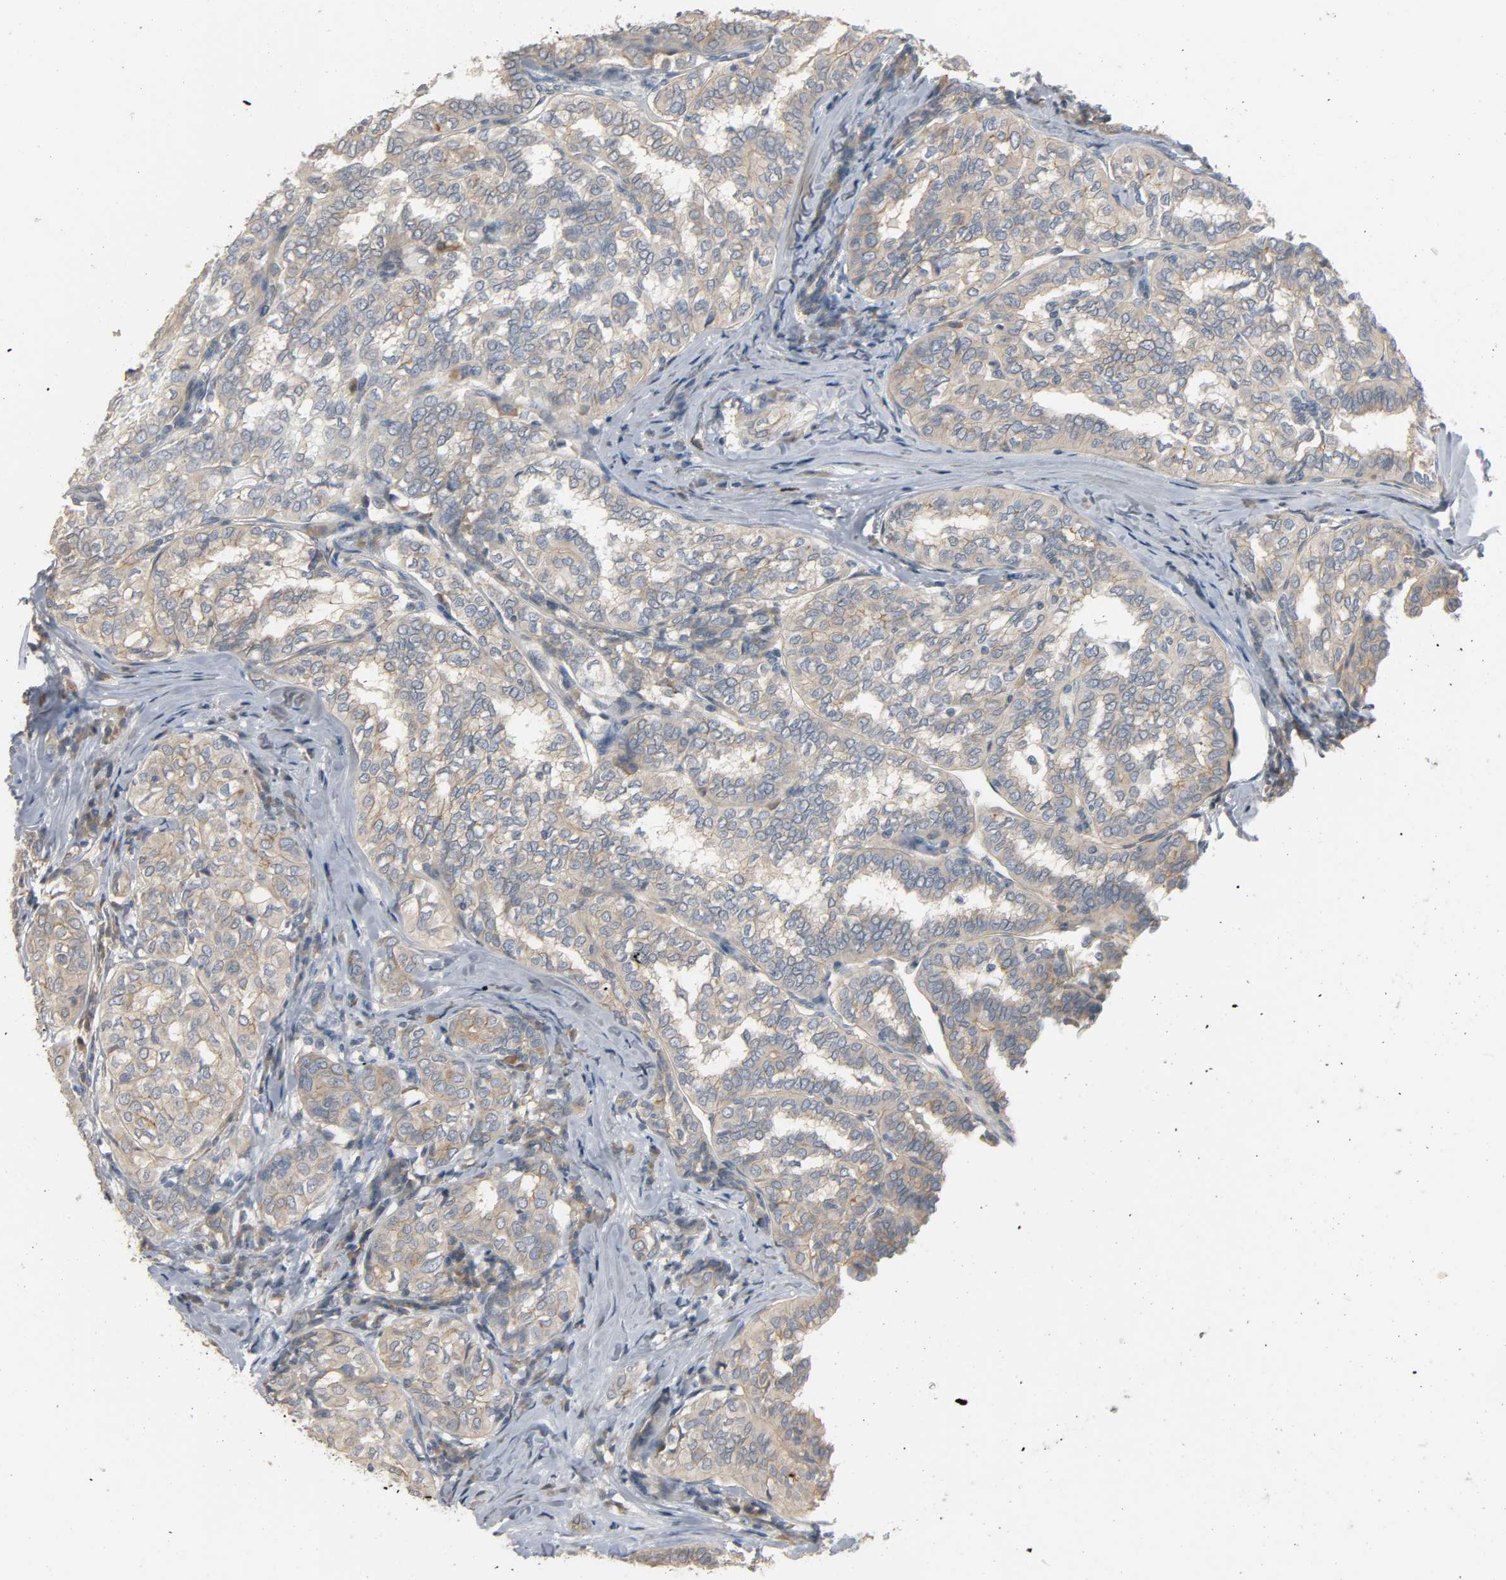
{"staining": {"intensity": "weak", "quantity": ">75%", "location": "cytoplasmic/membranous"}, "tissue": "thyroid cancer", "cell_type": "Tumor cells", "image_type": "cancer", "snomed": [{"axis": "morphology", "description": "Papillary adenocarcinoma, NOS"}, {"axis": "topography", "description": "Thyroid gland"}], "caption": "Weak cytoplasmic/membranous protein staining is appreciated in about >75% of tumor cells in thyroid papillary adenocarcinoma.", "gene": "LIMCH1", "patient": {"sex": "female", "age": 30}}